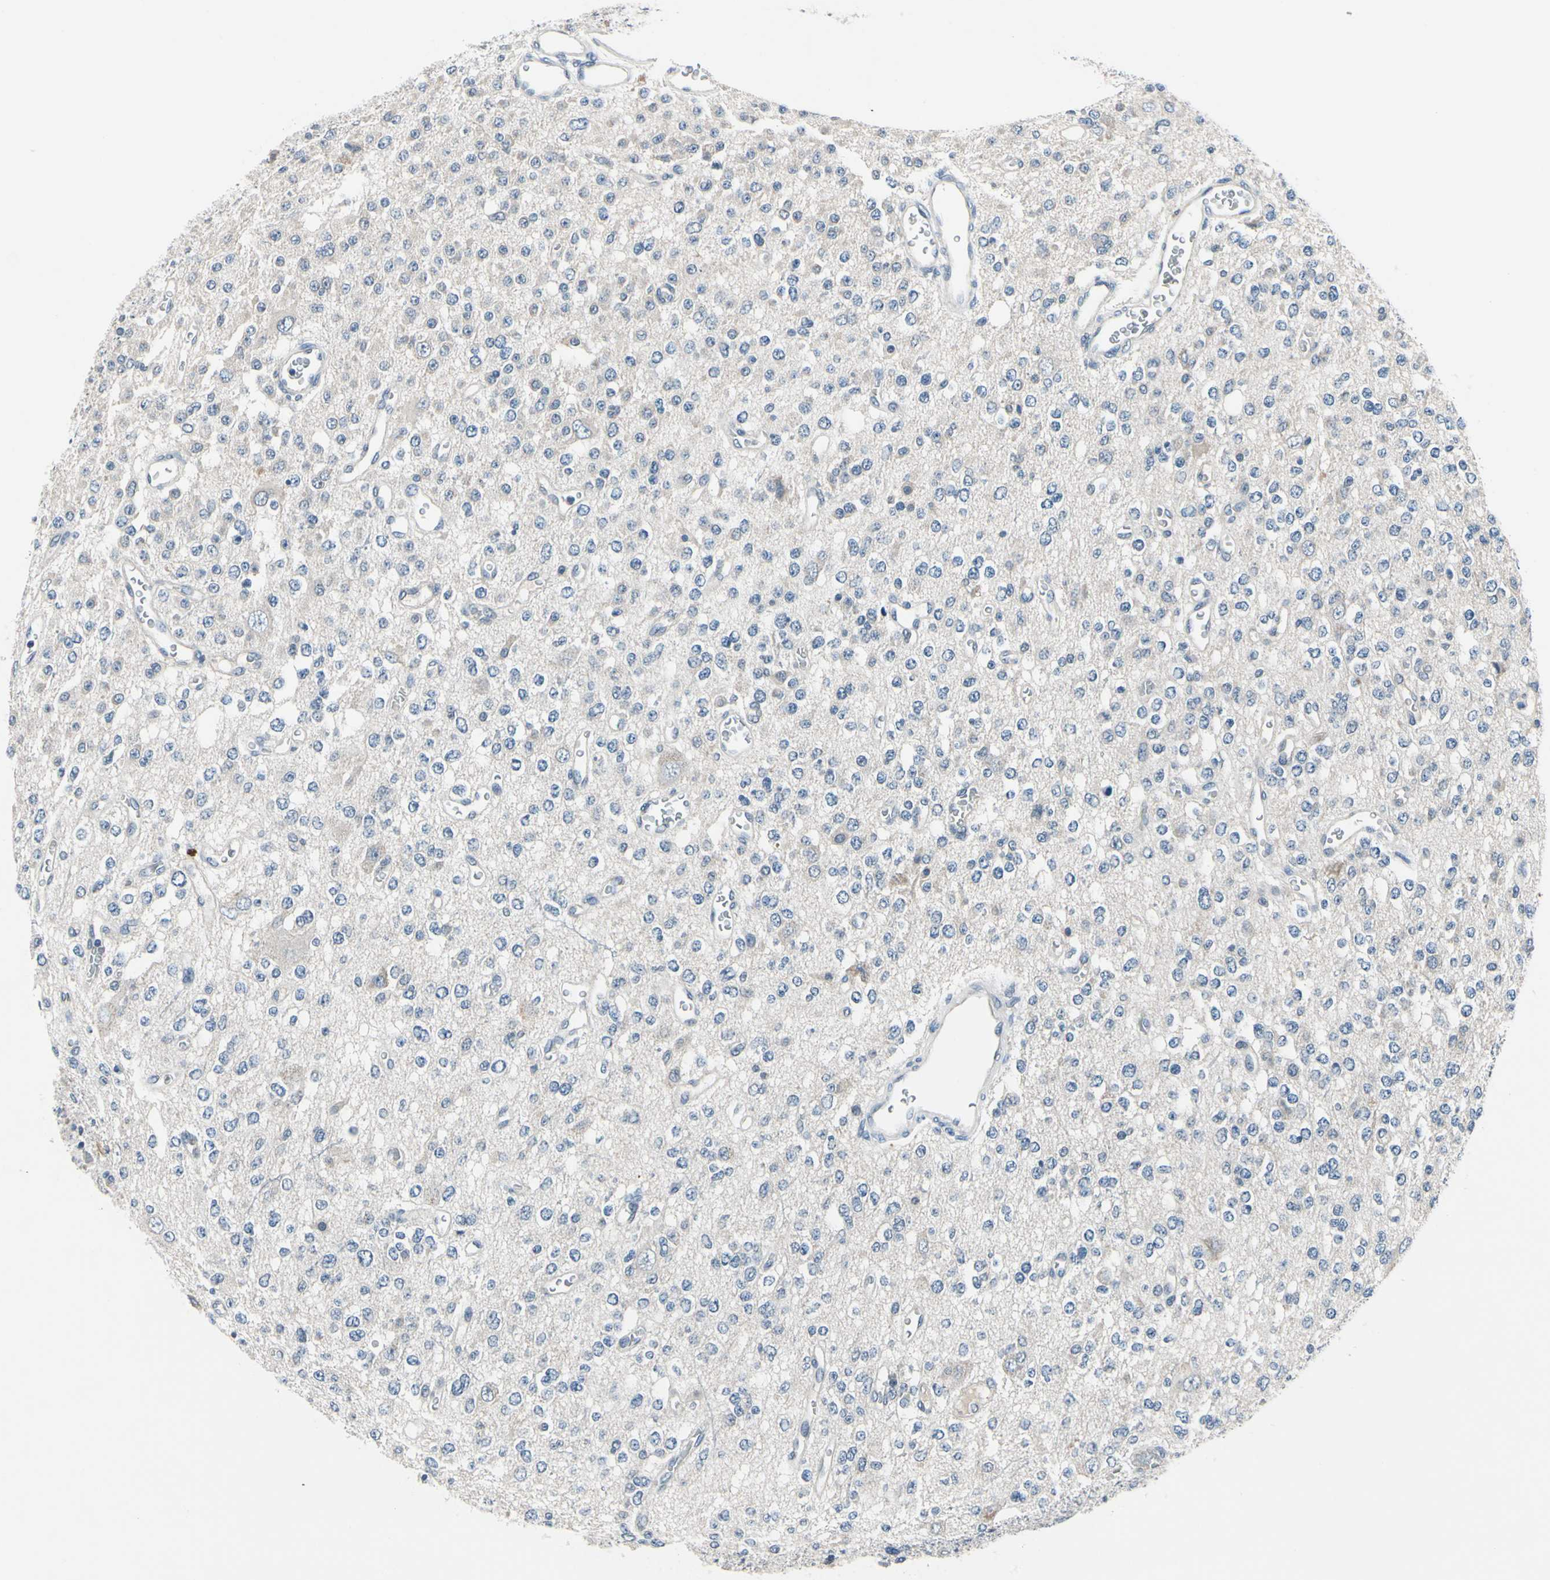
{"staining": {"intensity": "negative", "quantity": "none", "location": "none"}, "tissue": "glioma", "cell_type": "Tumor cells", "image_type": "cancer", "snomed": [{"axis": "morphology", "description": "Glioma, malignant, Low grade"}, {"axis": "topography", "description": "Brain"}], "caption": "This is a histopathology image of immunohistochemistry (IHC) staining of malignant glioma (low-grade), which shows no expression in tumor cells.", "gene": "SELENOK", "patient": {"sex": "male", "age": 38}}